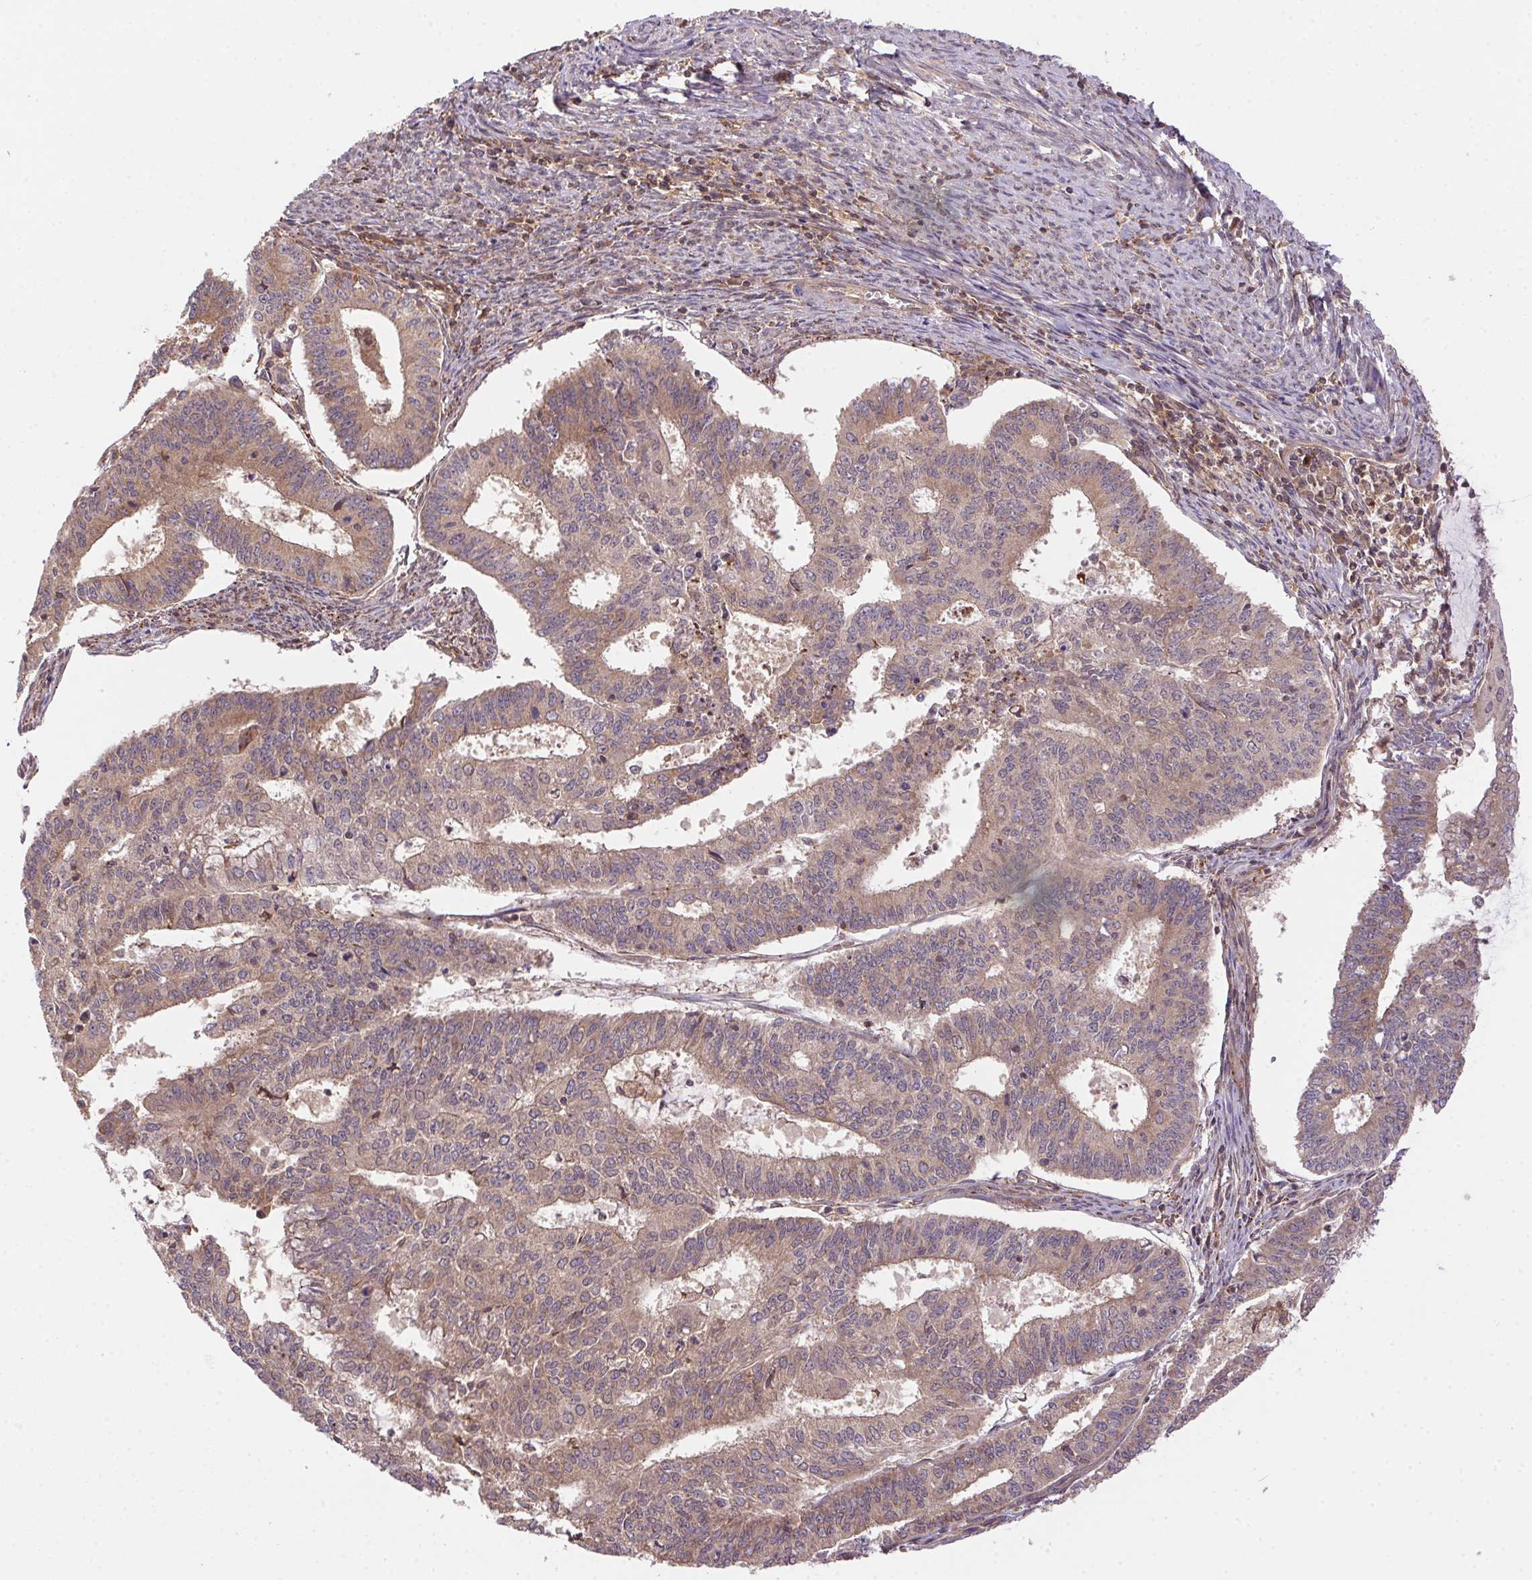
{"staining": {"intensity": "weak", "quantity": ">75%", "location": "cytoplasmic/membranous"}, "tissue": "endometrial cancer", "cell_type": "Tumor cells", "image_type": "cancer", "snomed": [{"axis": "morphology", "description": "Adenocarcinoma, NOS"}, {"axis": "topography", "description": "Endometrium"}], "caption": "Weak cytoplasmic/membranous protein staining is identified in about >75% of tumor cells in adenocarcinoma (endometrial).", "gene": "MEX3D", "patient": {"sex": "female", "age": 61}}